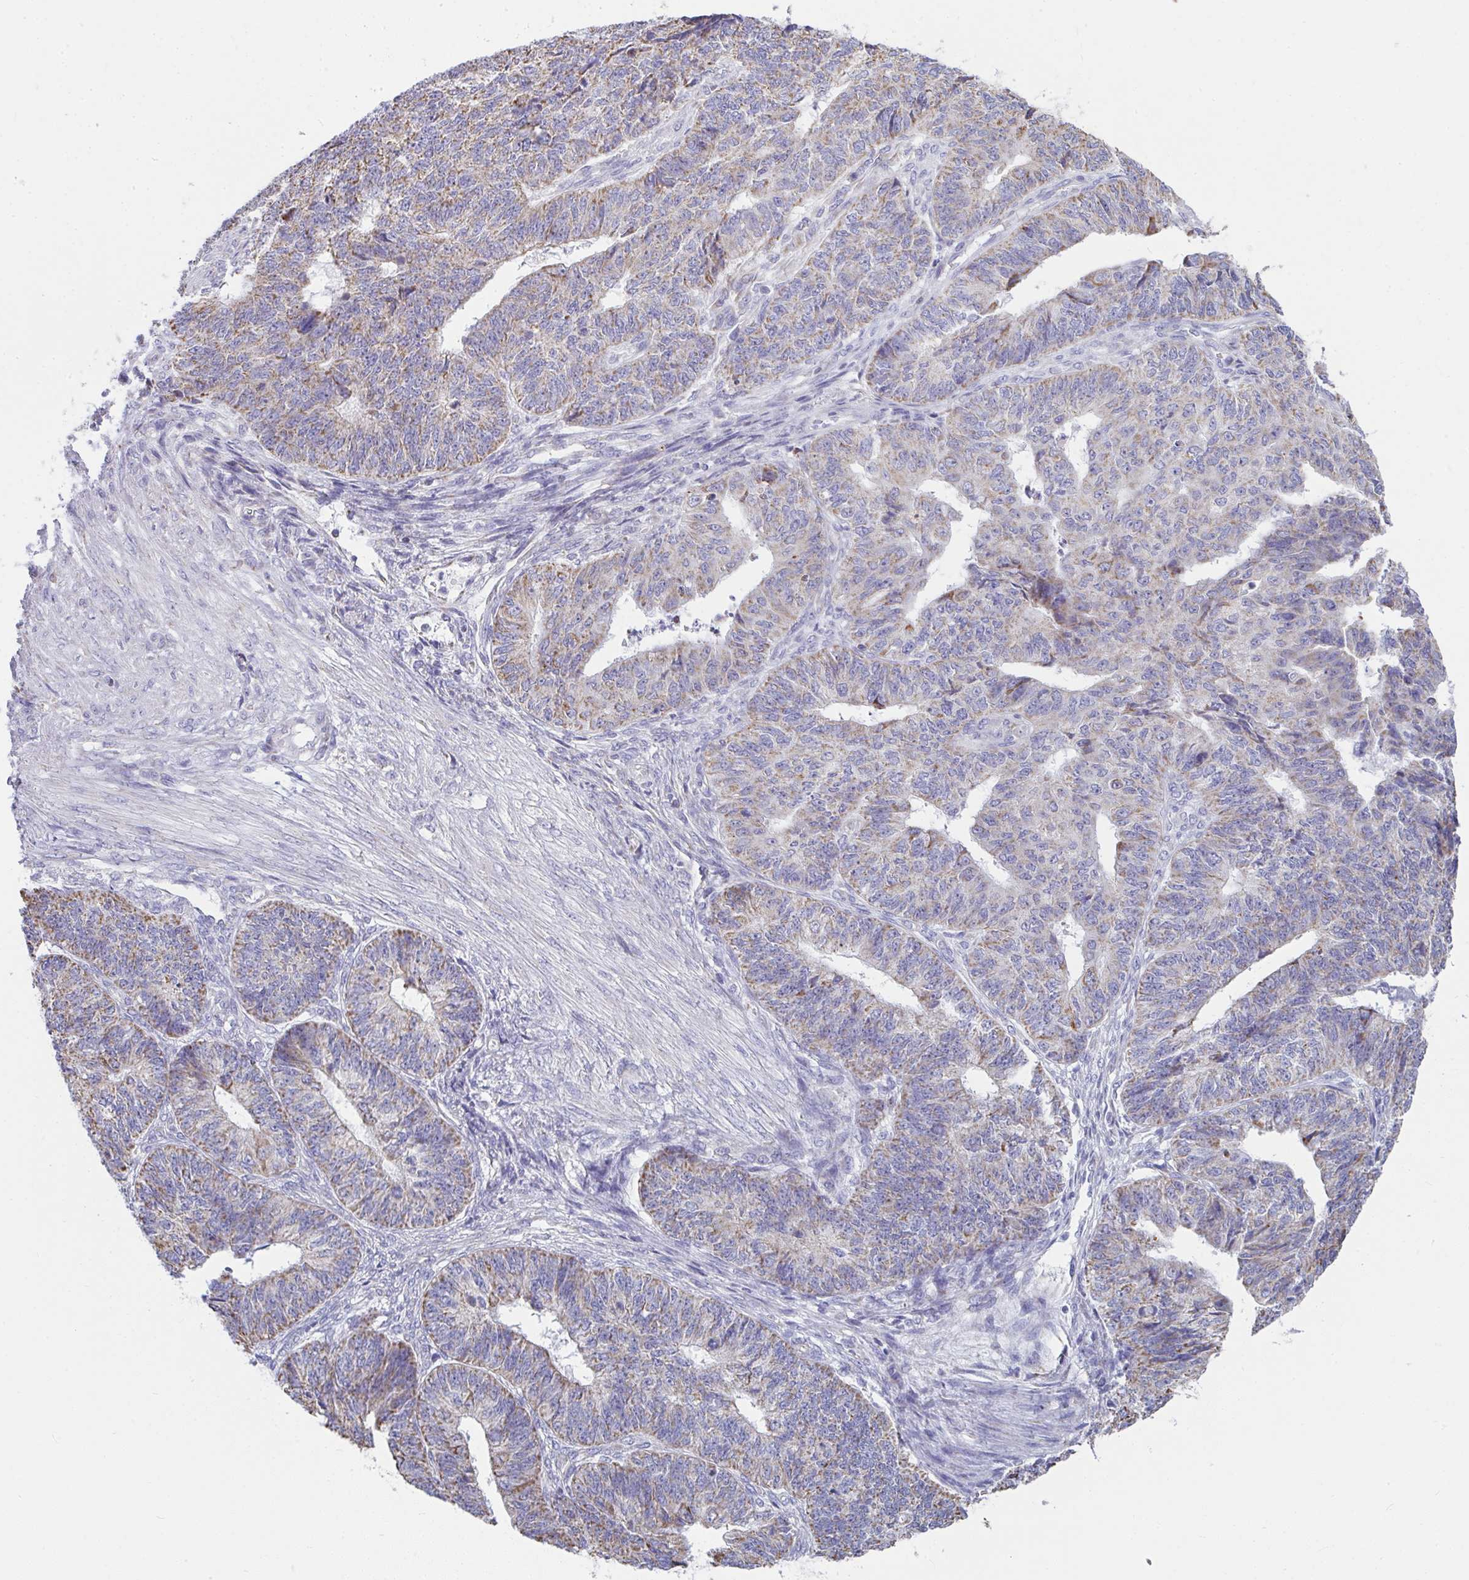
{"staining": {"intensity": "weak", "quantity": ">75%", "location": "cytoplasmic/membranous"}, "tissue": "endometrial cancer", "cell_type": "Tumor cells", "image_type": "cancer", "snomed": [{"axis": "morphology", "description": "Adenocarcinoma, NOS"}, {"axis": "topography", "description": "Endometrium"}], "caption": "Protein expression analysis of human endometrial cancer reveals weak cytoplasmic/membranous positivity in approximately >75% of tumor cells. The protein is stained brown, and the nuclei are stained in blue (DAB (3,3'-diaminobenzidine) IHC with brightfield microscopy, high magnification).", "gene": "SLC6A1", "patient": {"sex": "female", "age": 32}}